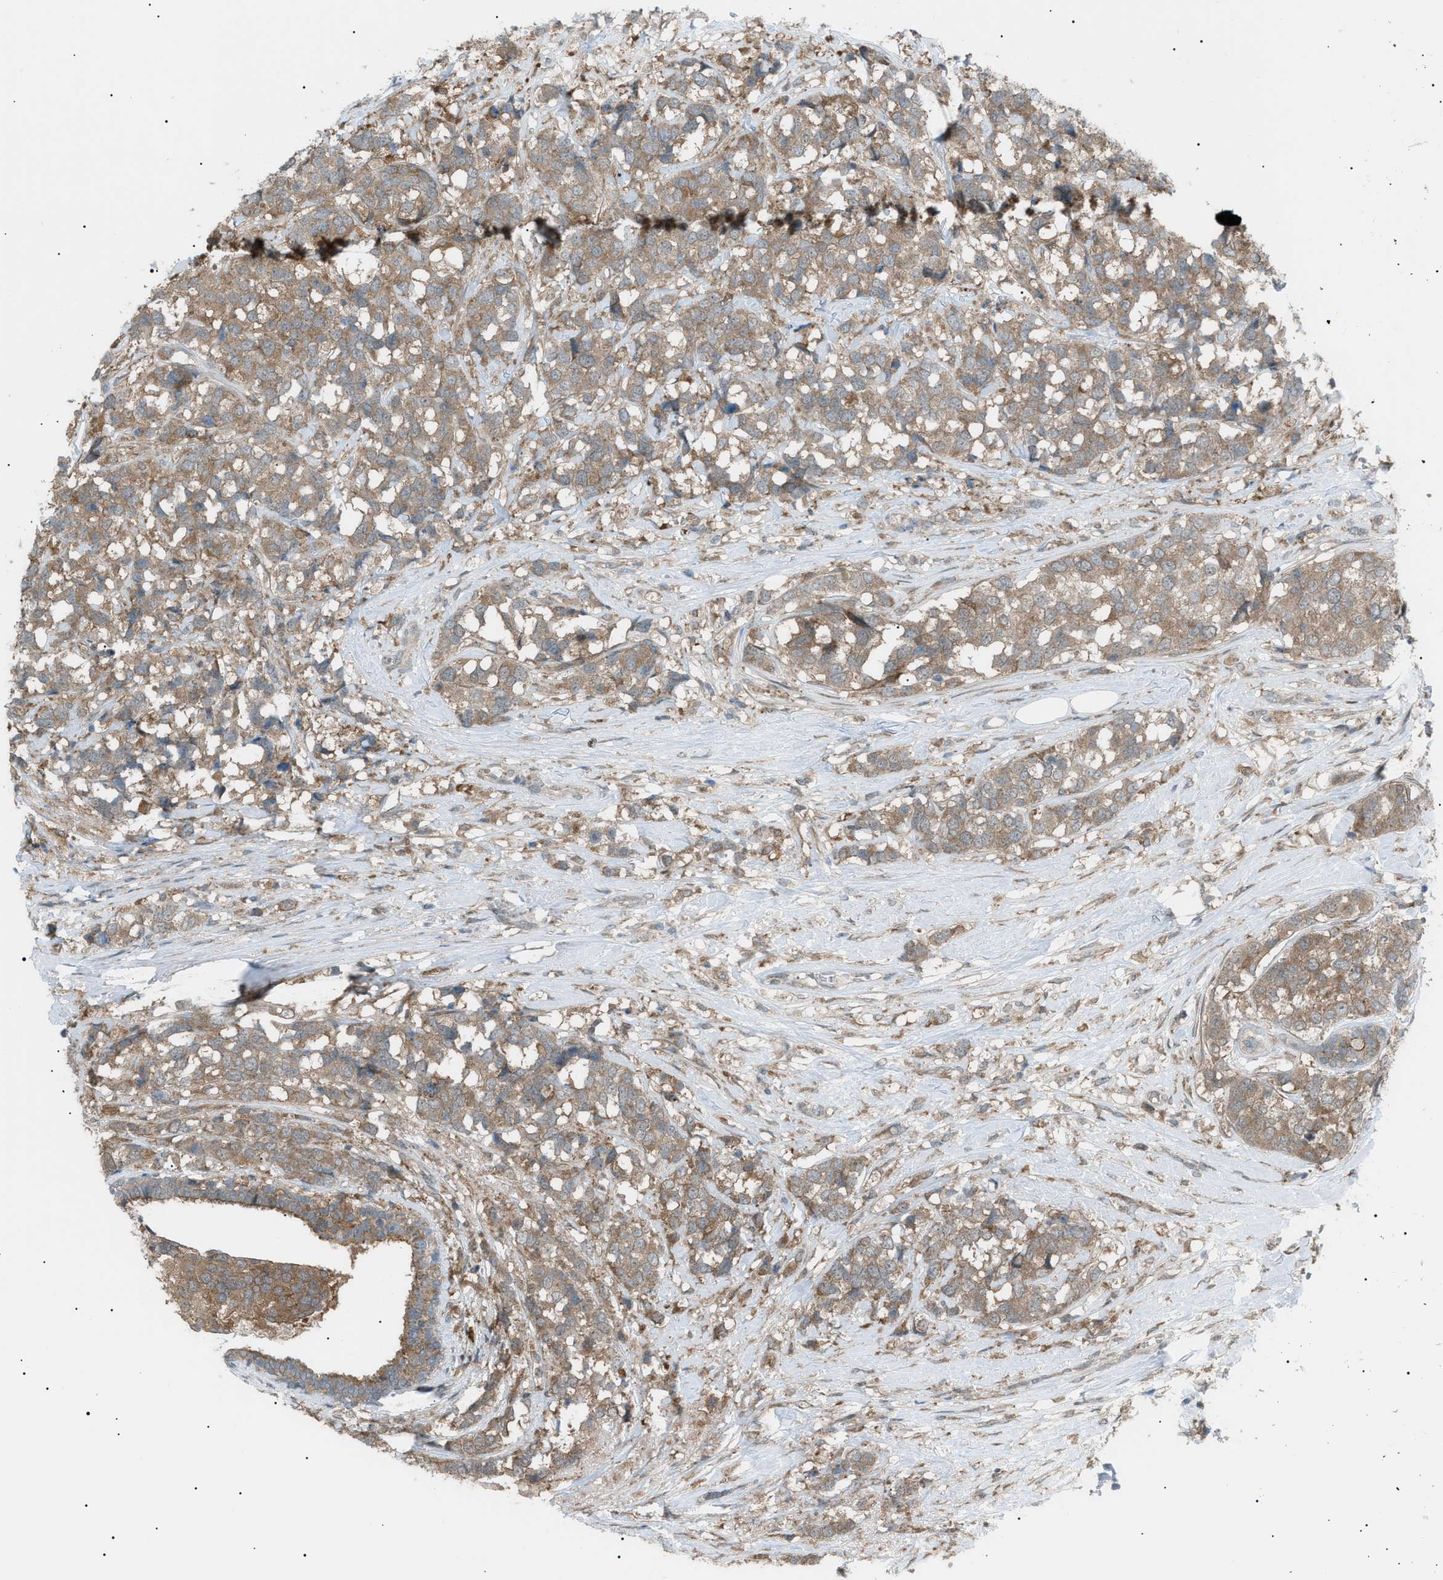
{"staining": {"intensity": "moderate", "quantity": ">75%", "location": "cytoplasmic/membranous"}, "tissue": "breast cancer", "cell_type": "Tumor cells", "image_type": "cancer", "snomed": [{"axis": "morphology", "description": "Lobular carcinoma"}, {"axis": "topography", "description": "Breast"}], "caption": "Moderate cytoplasmic/membranous positivity is seen in about >75% of tumor cells in breast cancer (lobular carcinoma).", "gene": "LPIN2", "patient": {"sex": "female", "age": 59}}